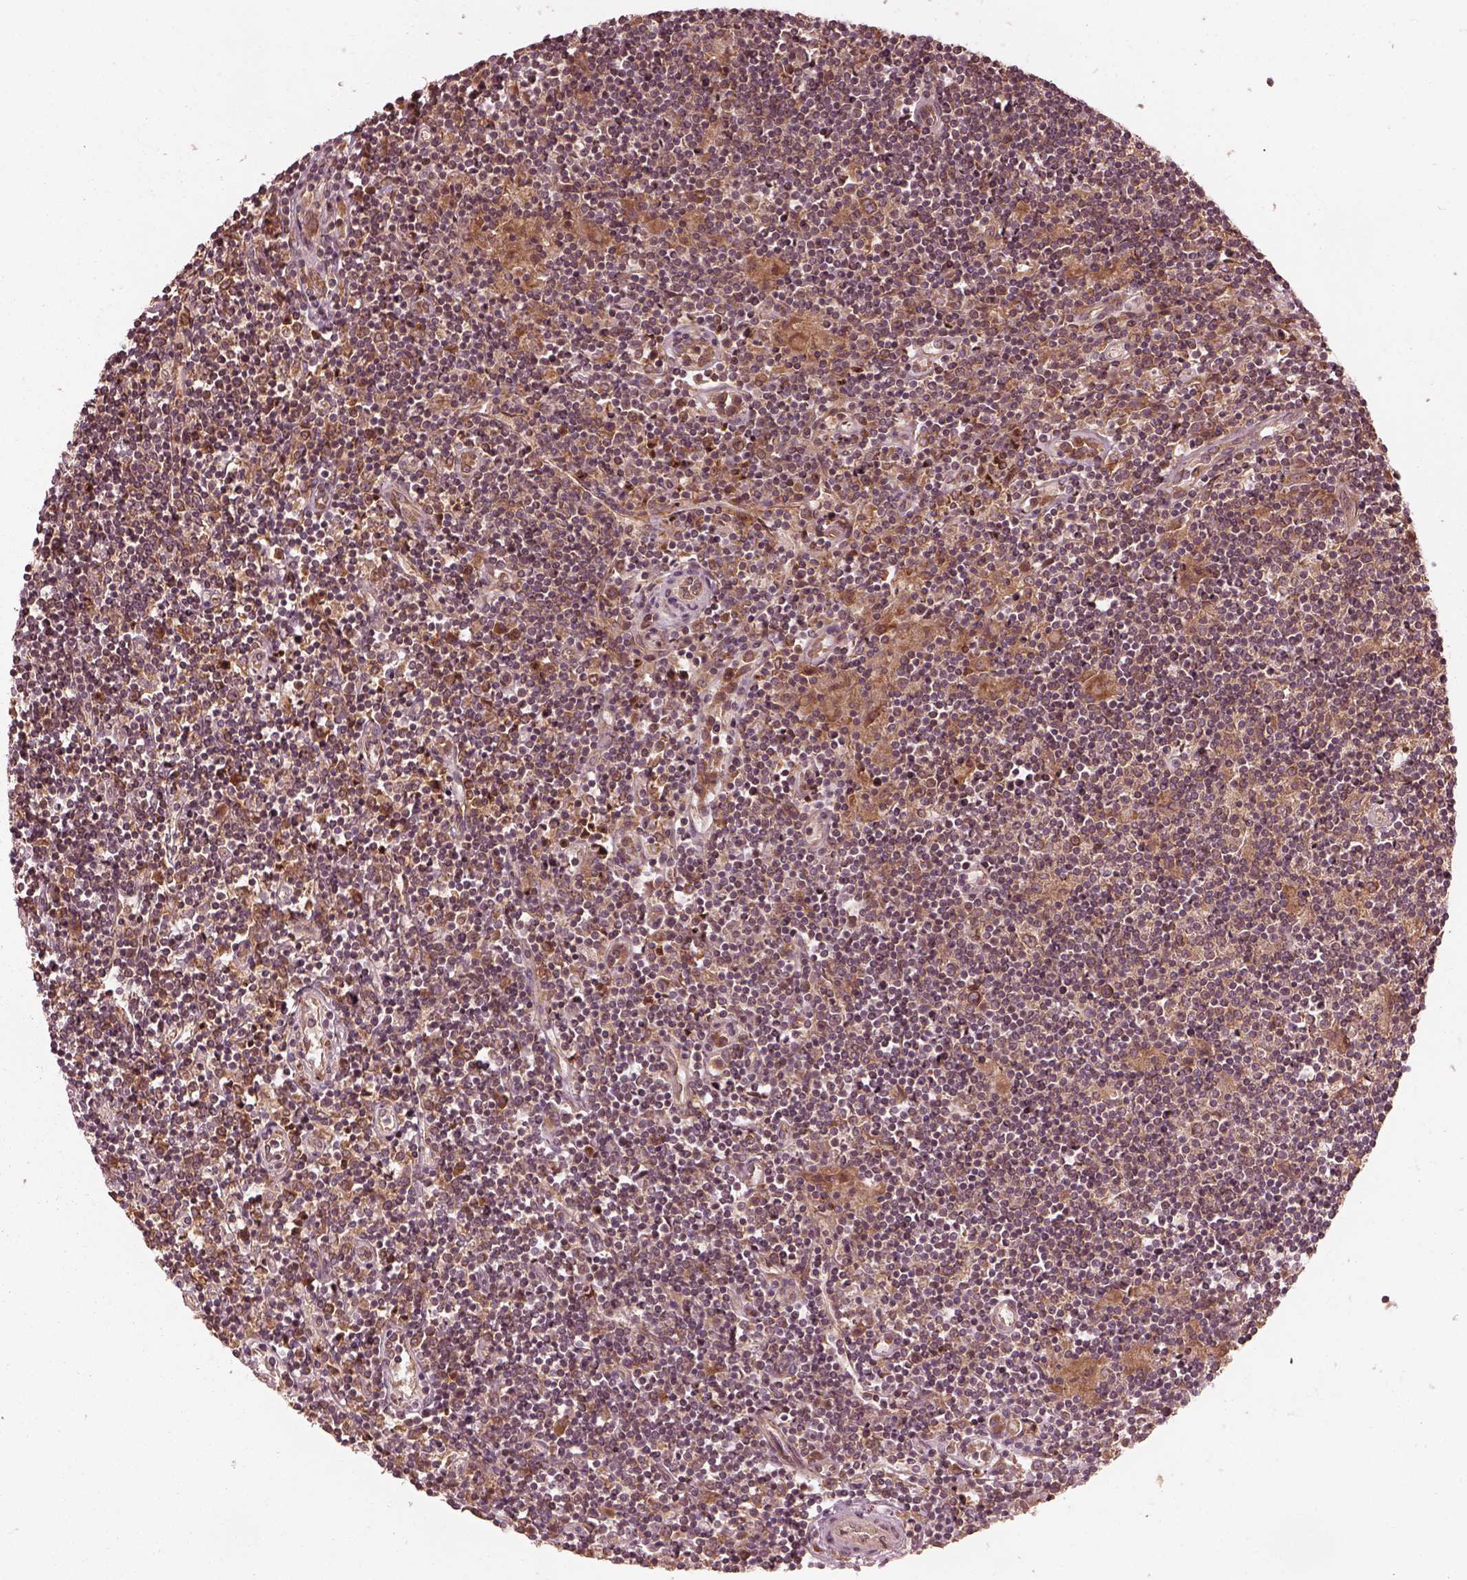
{"staining": {"intensity": "moderate", "quantity": "25%-75%", "location": "cytoplasmic/membranous"}, "tissue": "lymphoma", "cell_type": "Tumor cells", "image_type": "cancer", "snomed": [{"axis": "morphology", "description": "Hodgkin's disease, NOS"}, {"axis": "topography", "description": "Lymph node"}], "caption": "Immunohistochemistry of Hodgkin's disease exhibits medium levels of moderate cytoplasmic/membranous positivity in about 25%-75% of tumor cells. The staining is performed using DAB (3,3'-diaminobenzidine) brown chromogen to label protein expression. The nuclei are counter-stained blue using hematoxylin.", "gene": "PIK3R2", "patient": {"sex": "male", "age": 40}}